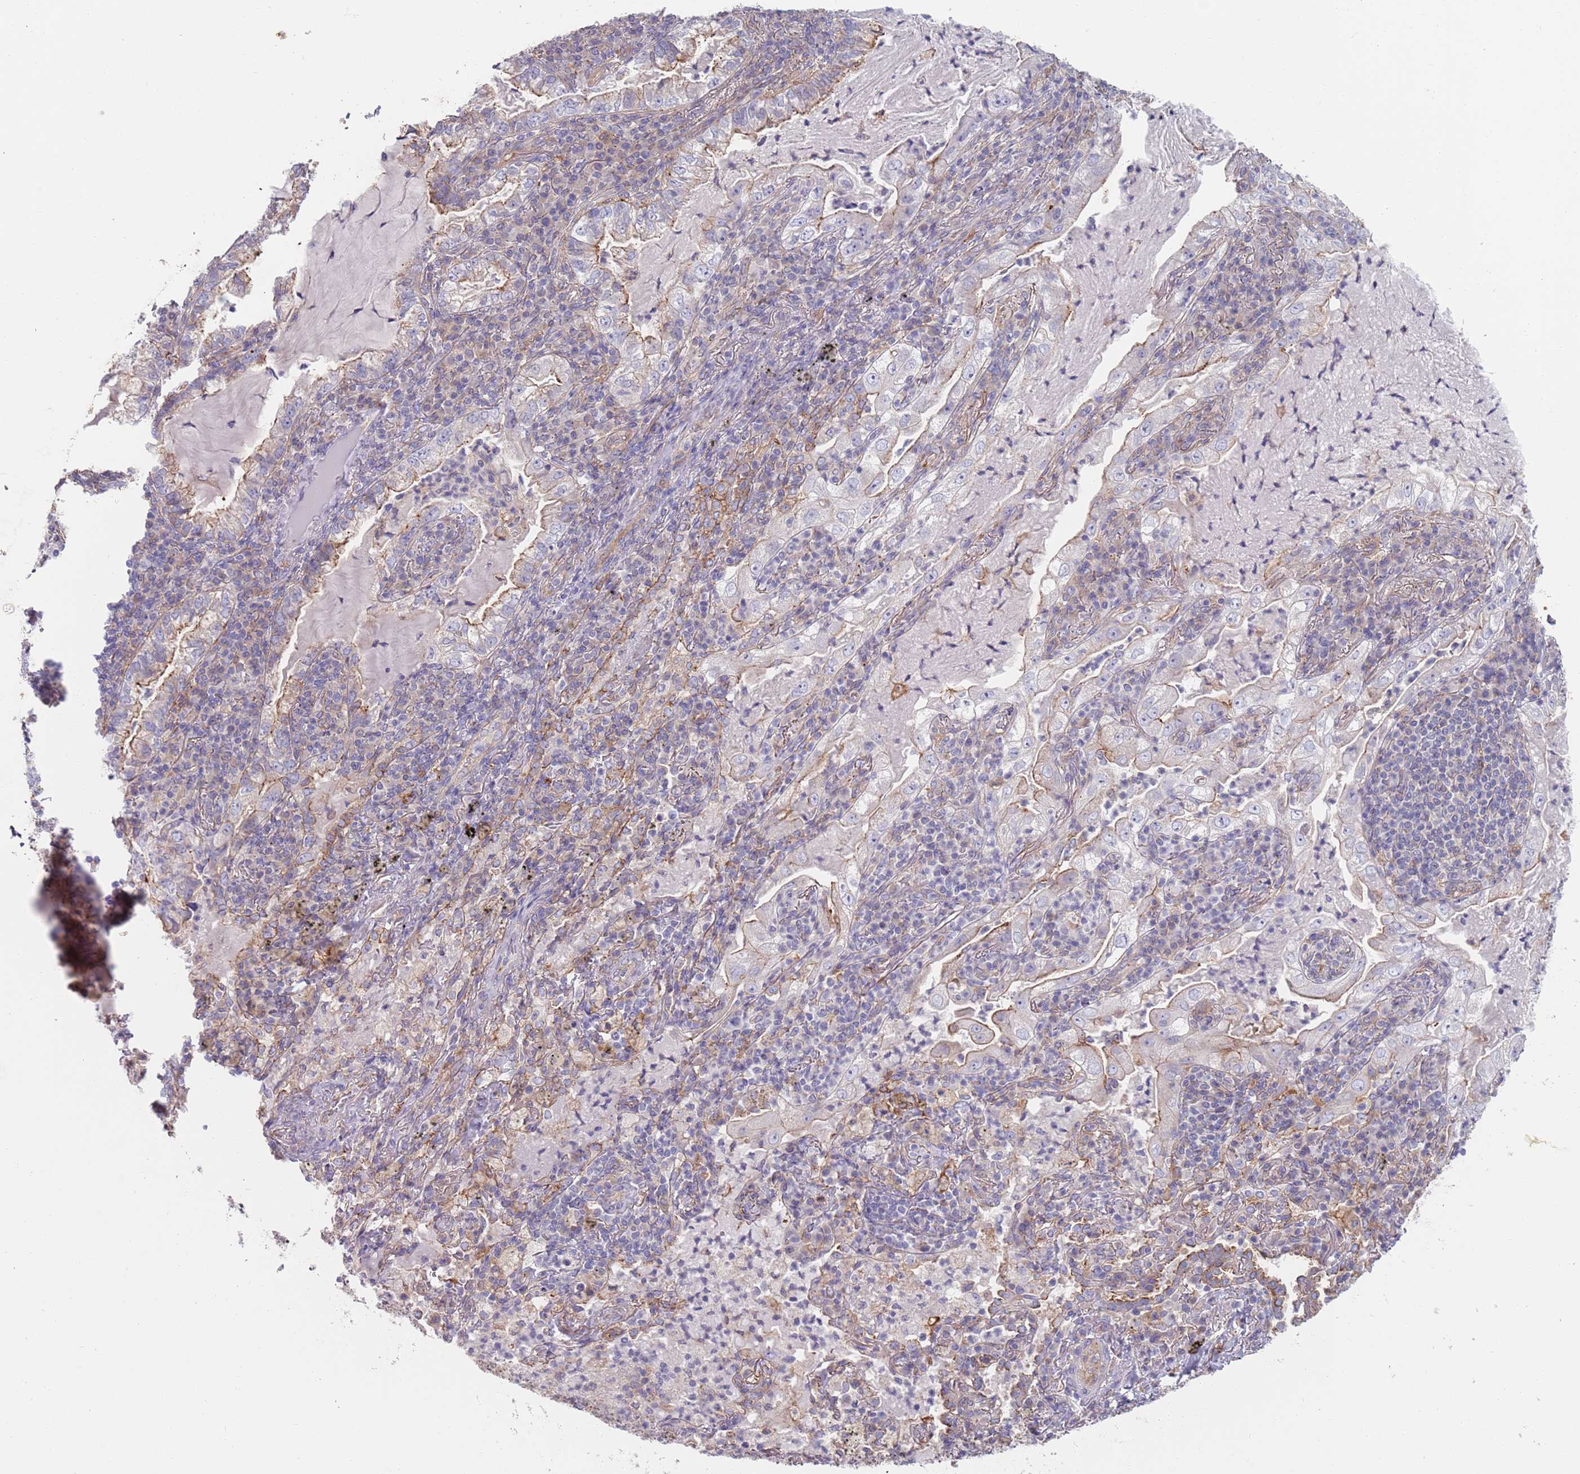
{"staining": {"intensity": "weak", "quantity": "<25%", "location": "cytoplasmic/membranous"}, "tissue": "lung cancer", "cell_type": "Tumor cells", "image_type": "cancer", "snomed": [{"axis": "morphology", "description": "Adenocarcinoma, NOS"}, {"axis": "topography", "description": "Lung"}], "caption": "Immunohistochemistry of human adenocarcinoma (lung) demonstrates no positivity in tumor cells. Brightfield microscopy of IHC stained with DAB (3,3'-diaminobenzidine) (brown) and hematoxylin (blue), captured at high magnification.", "gene": "APPL2", "patient": {"sex": "female", "age": 73}}